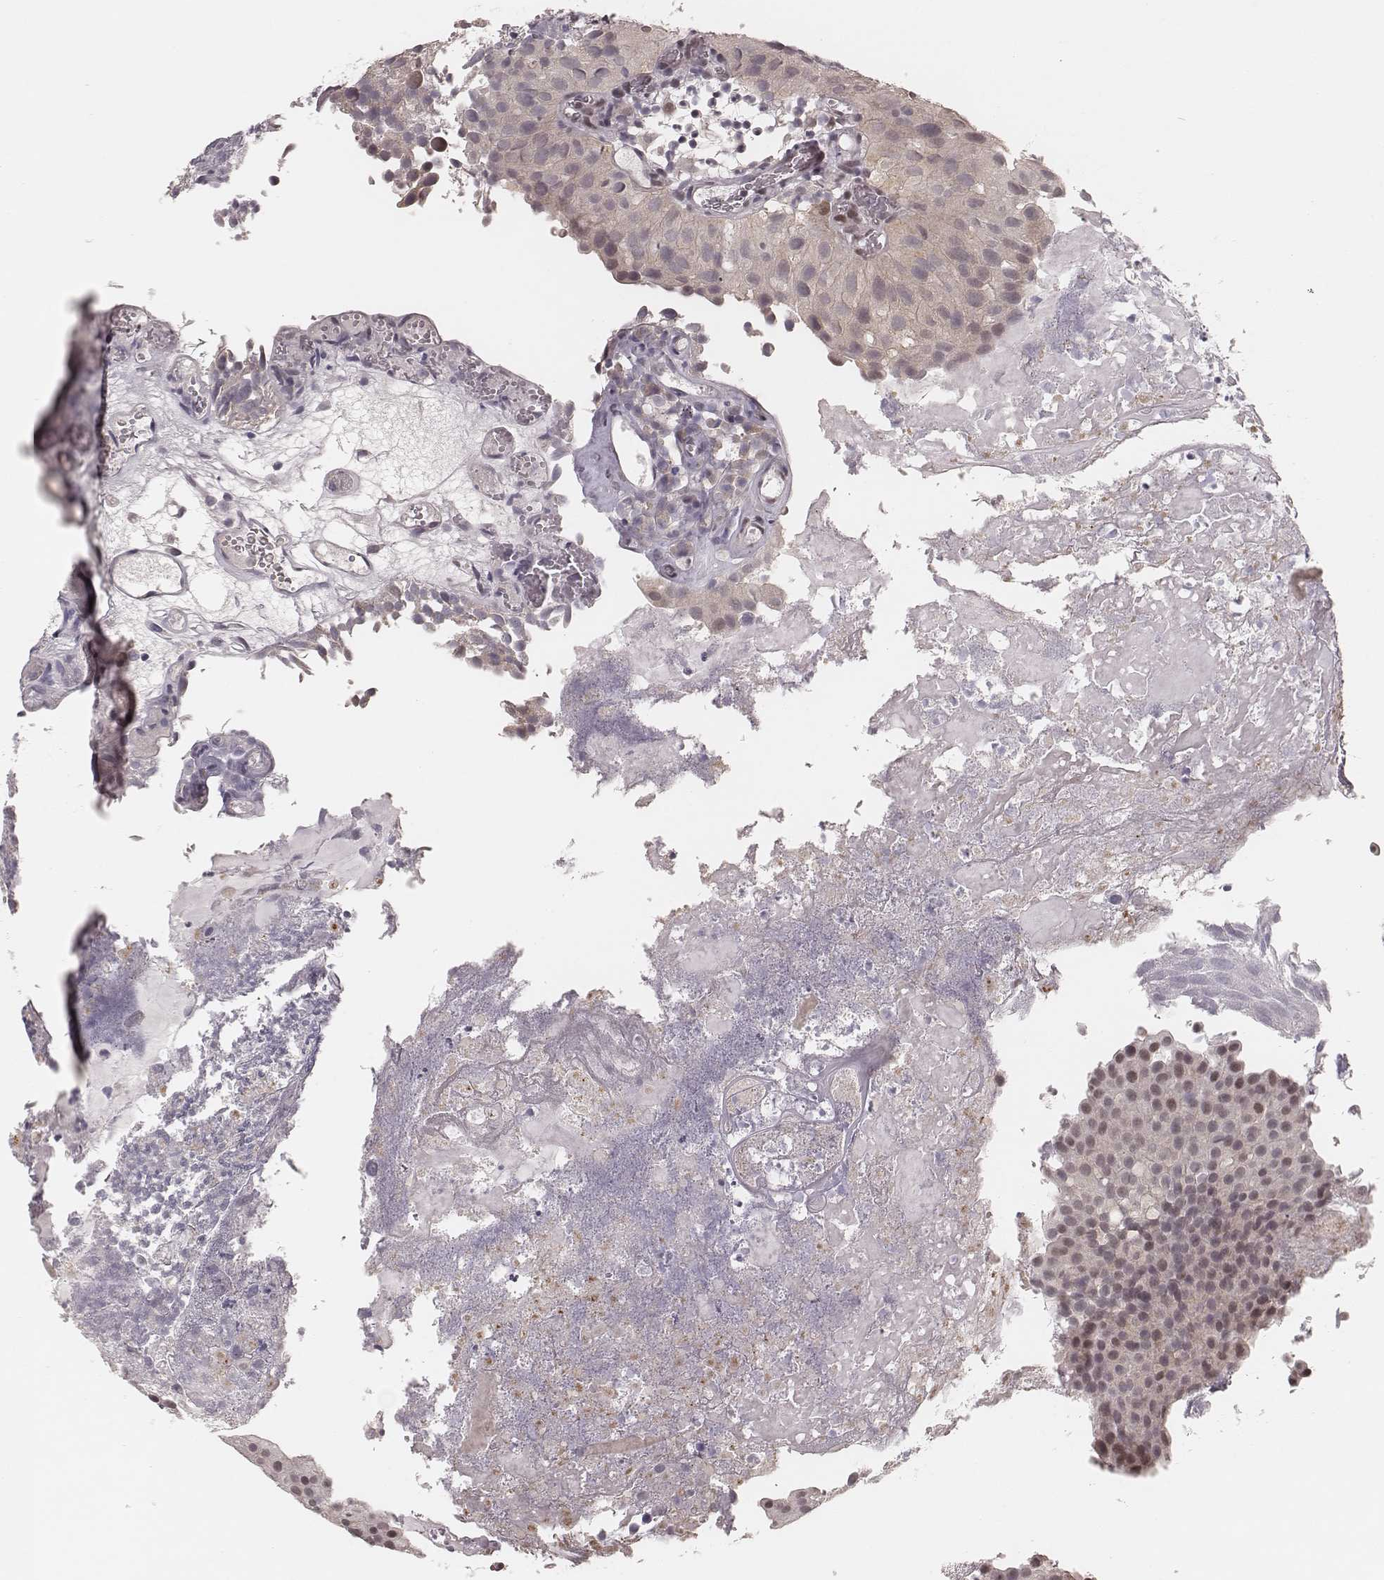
{"staining": {"intensity": "negative", "quantity": "none", "location": "none"}, "tissue": "urothelial cancer", "cell_type": "Tumor cells", "image_type": "cancer", "snomed": [{"axis": "morphology", "description": "Urothelial carcinoma, Low grade"}, {"axis": "topography", "description": "Urinary bladder"}], "caption": "DAB (3,3'-diaminobenzidine) immunohistochemical staining of human low-grade urothelial carcinoma displays no significant expression in tumor cells.", "gene": "FAM13B", "patient": {"sex": "female", "age": 87}}